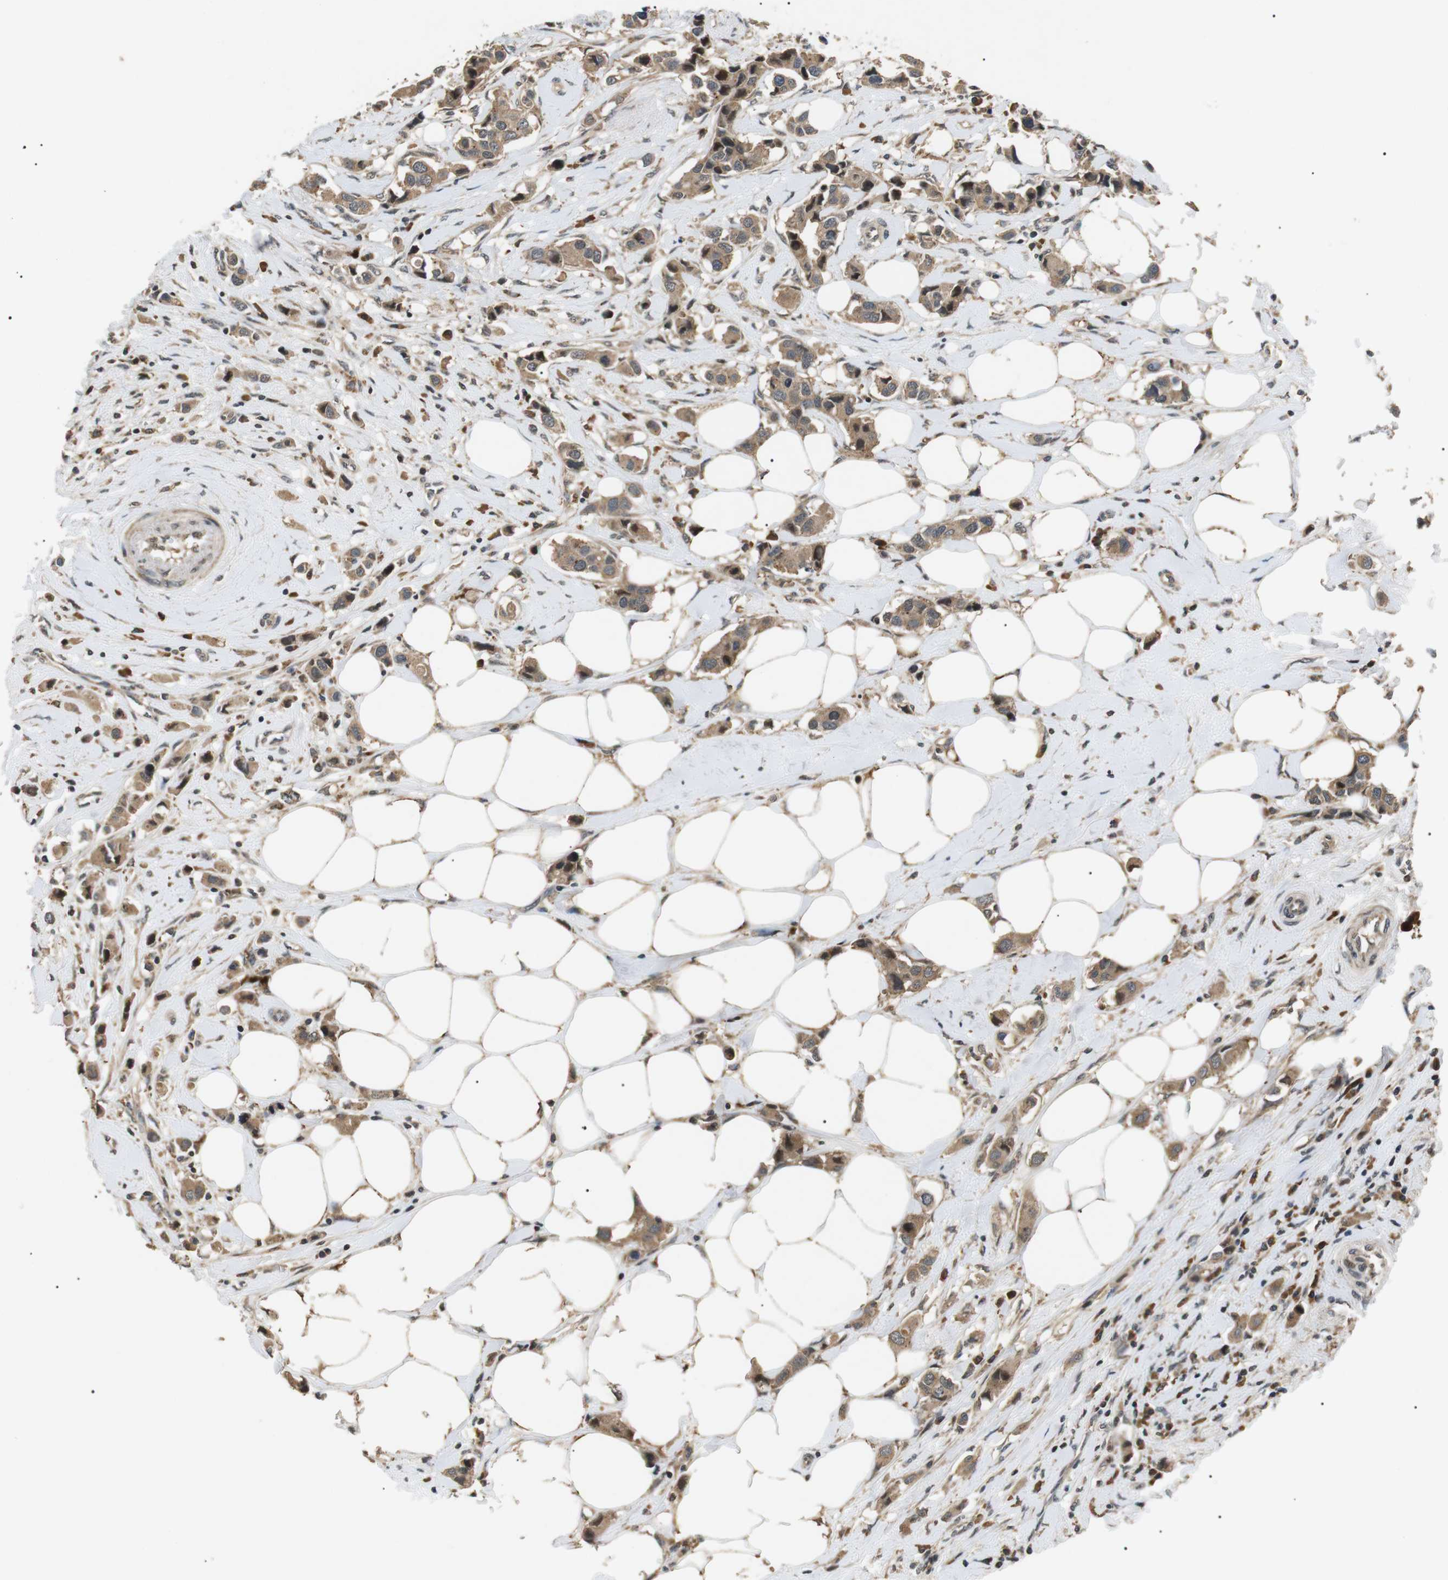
{"staining": {"intensity": "weak", "quantity": ">75%", "location": "cytoplasmic/membranous"}, "tissue": "breast cancer", "cell_type": "Tumor cells", "image_type": "cancer", "snomed": [{"axis": "morphology", "description": "Normal tissue, NOS"}, {"axis": "morphology", "description": "Duct carcinoma"}, {"axis": "topography", "description": "Breast"}], "caption": "Breast cancer (infiltrating ductal carcinoma) stained with a brown dye shows weak cytoplasmic/membranous positive positivity in about >75% of tumor cells.", "gene": "HSPA13", "patient": {"sex": "female", "age": 50}}